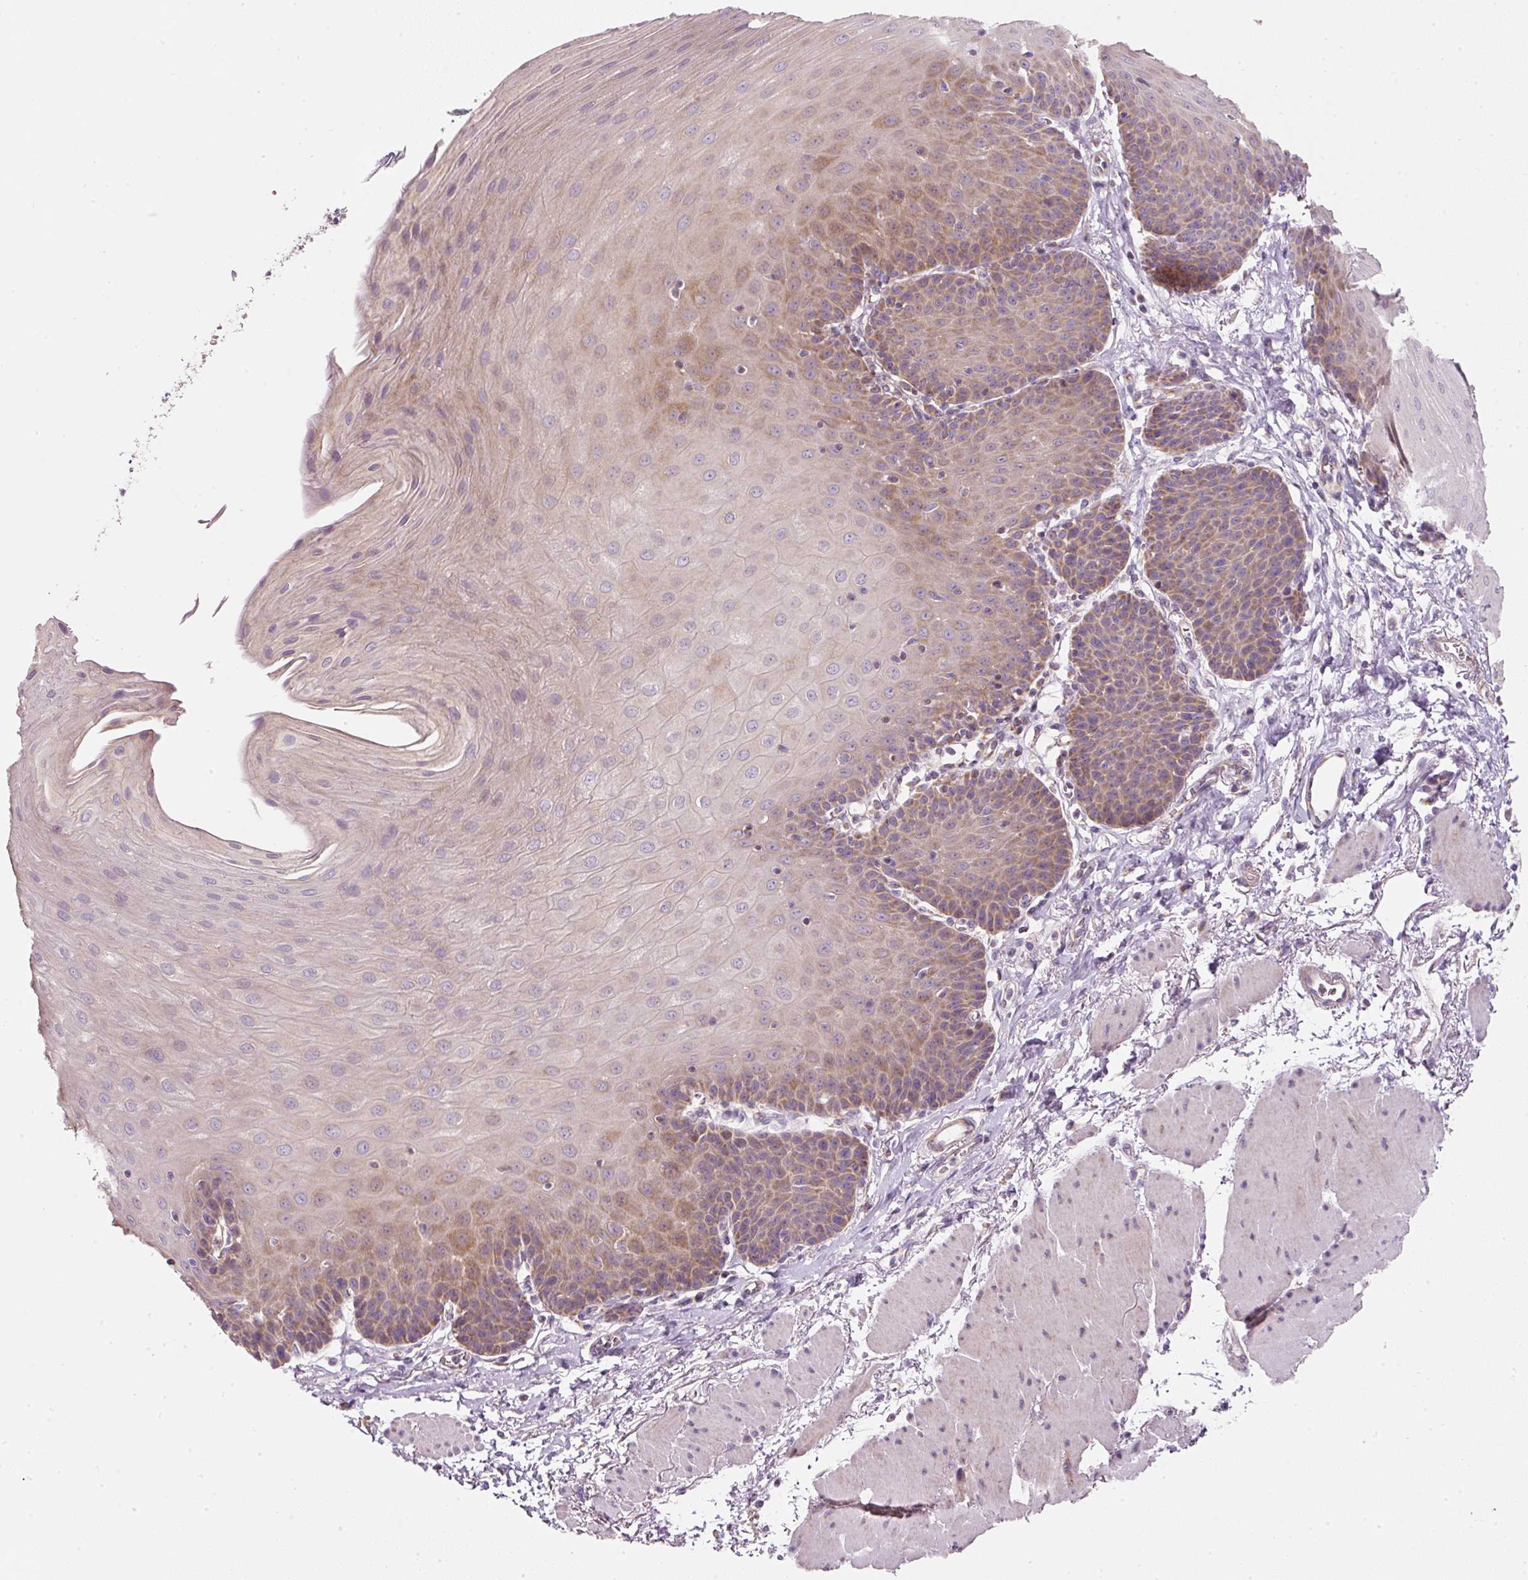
{"staining": {"intensity": "moderate", "quantity": "25%-75%", "location": "cytoplasmic/membranous"}, "tissue": "esophagus", "cell_type": "Squamous epithelial cells", "image_type": "normal", "snomed": [{"axis": "morphology", "description": "Normal tissue, NOS"}, {"axis": "topography", "description": "Esophagus"}], "caption": "Immunohistochemistry staining of benign esophagus, which demonstrates medium levels of moderate cytoplasmic/membranous expression in about 25%-75% of squamous epithelial cells indicating moderate cytoplasmic/membranous protein expression. The staining was performed using DAB (3,3'-diaminobenzidine) (brown) for protein detection and nuclei were counterstained in hematoxylin (blue).", "gene": "NDUFA1", "patient": {"sex": "female", "age": 81}}